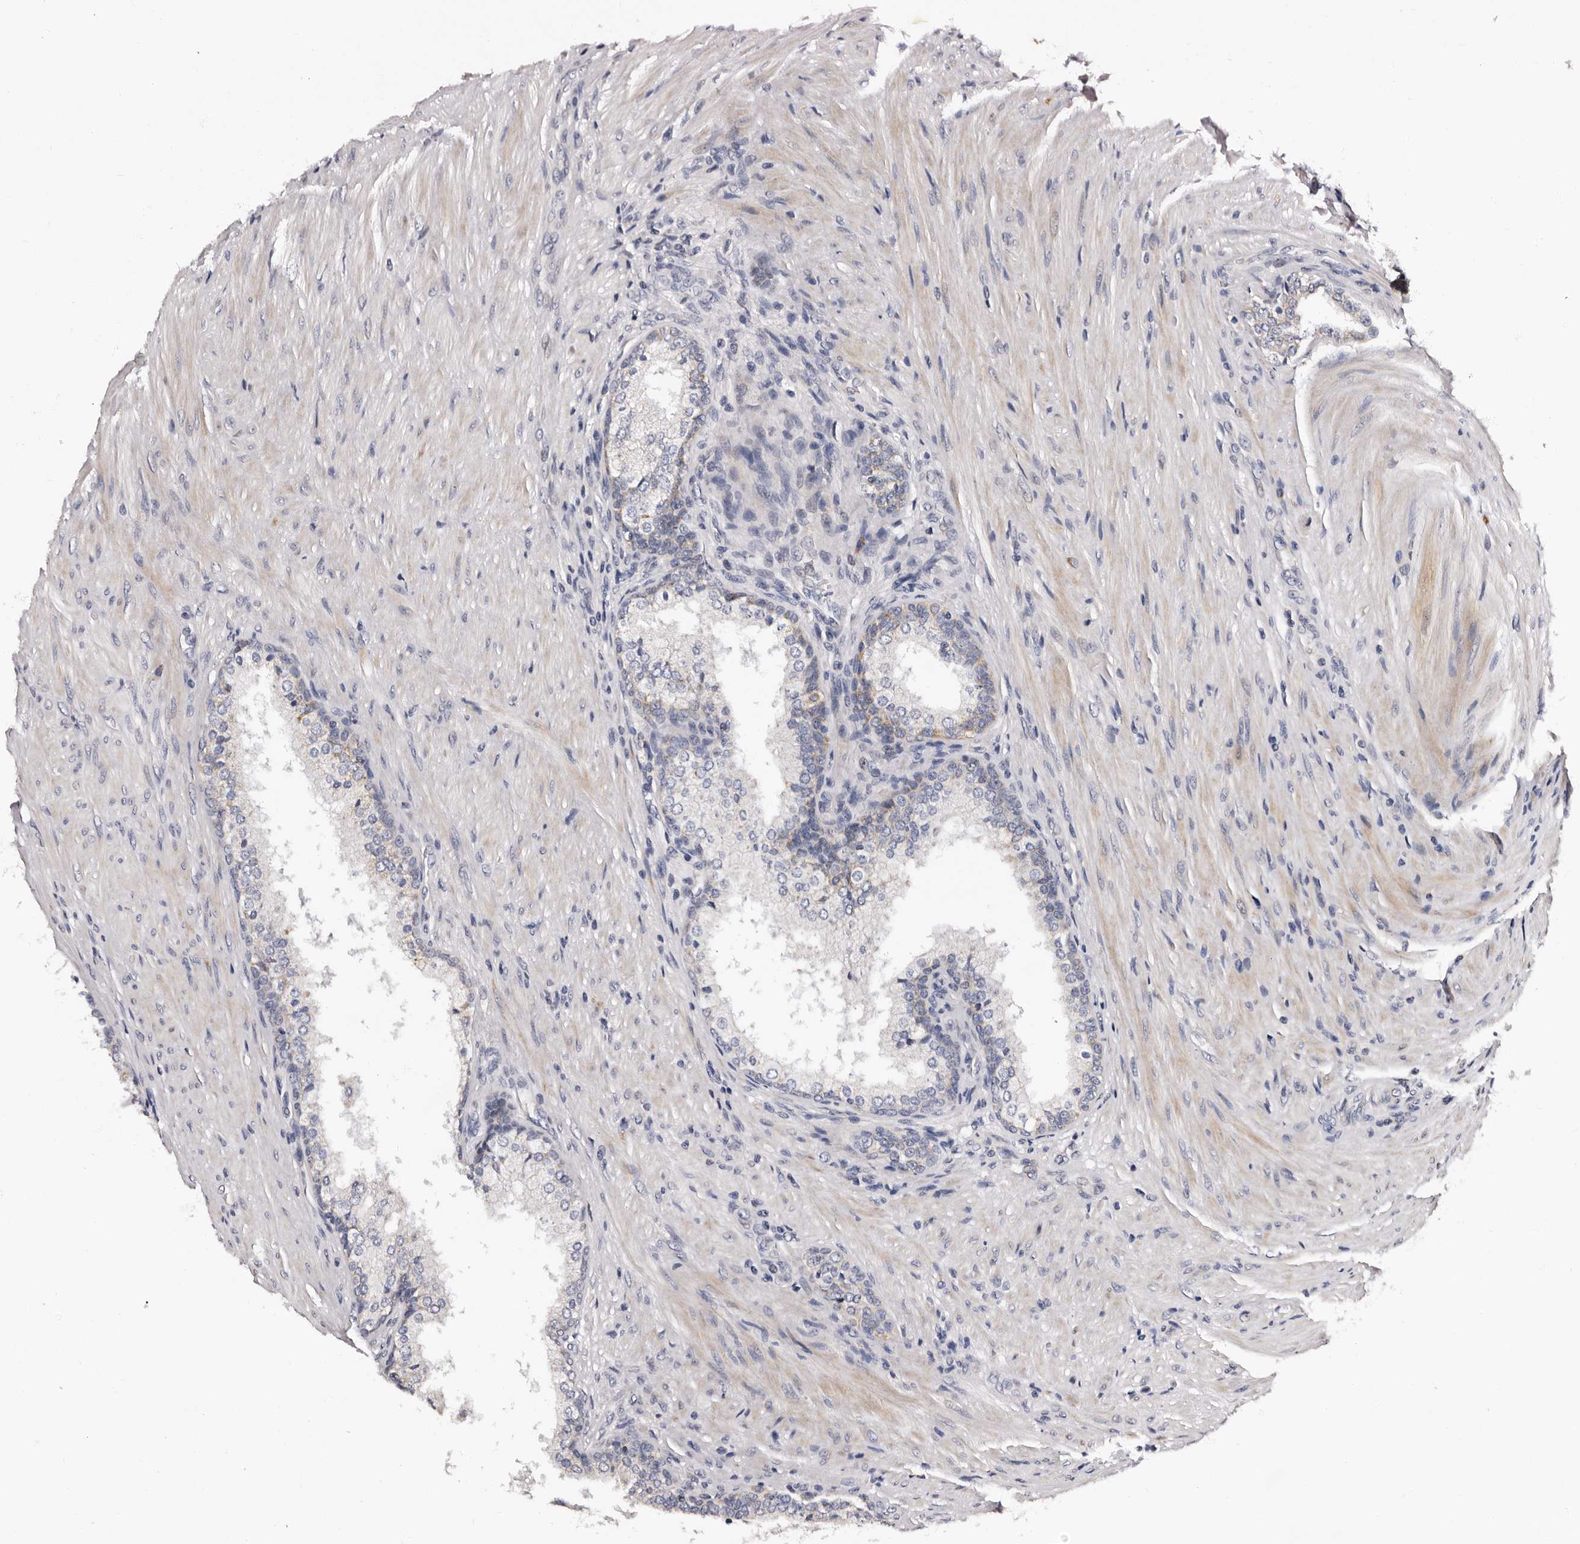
{"staining": {"intensity": "negative", "quantity": "none", "location": "none"}, "tissue": "prostate cancer", "cell_type": "Tumor cells", "image_type": "cancer", "snomed": [{"axis": "morphology", "description": "Adenocarcinoma, High grade"}, {"axis": "topography", "description": "Prostate"}], "caption": "This photomicrograph is of adenocarcinoma (high-grade) (prostate) stained with IHC to label a protein in brown with the nuclei are counter-stained blue. There is no staining in tumor cells.", "gene": "TAF4B", "patient": {"sex": "male", "age": 60}}